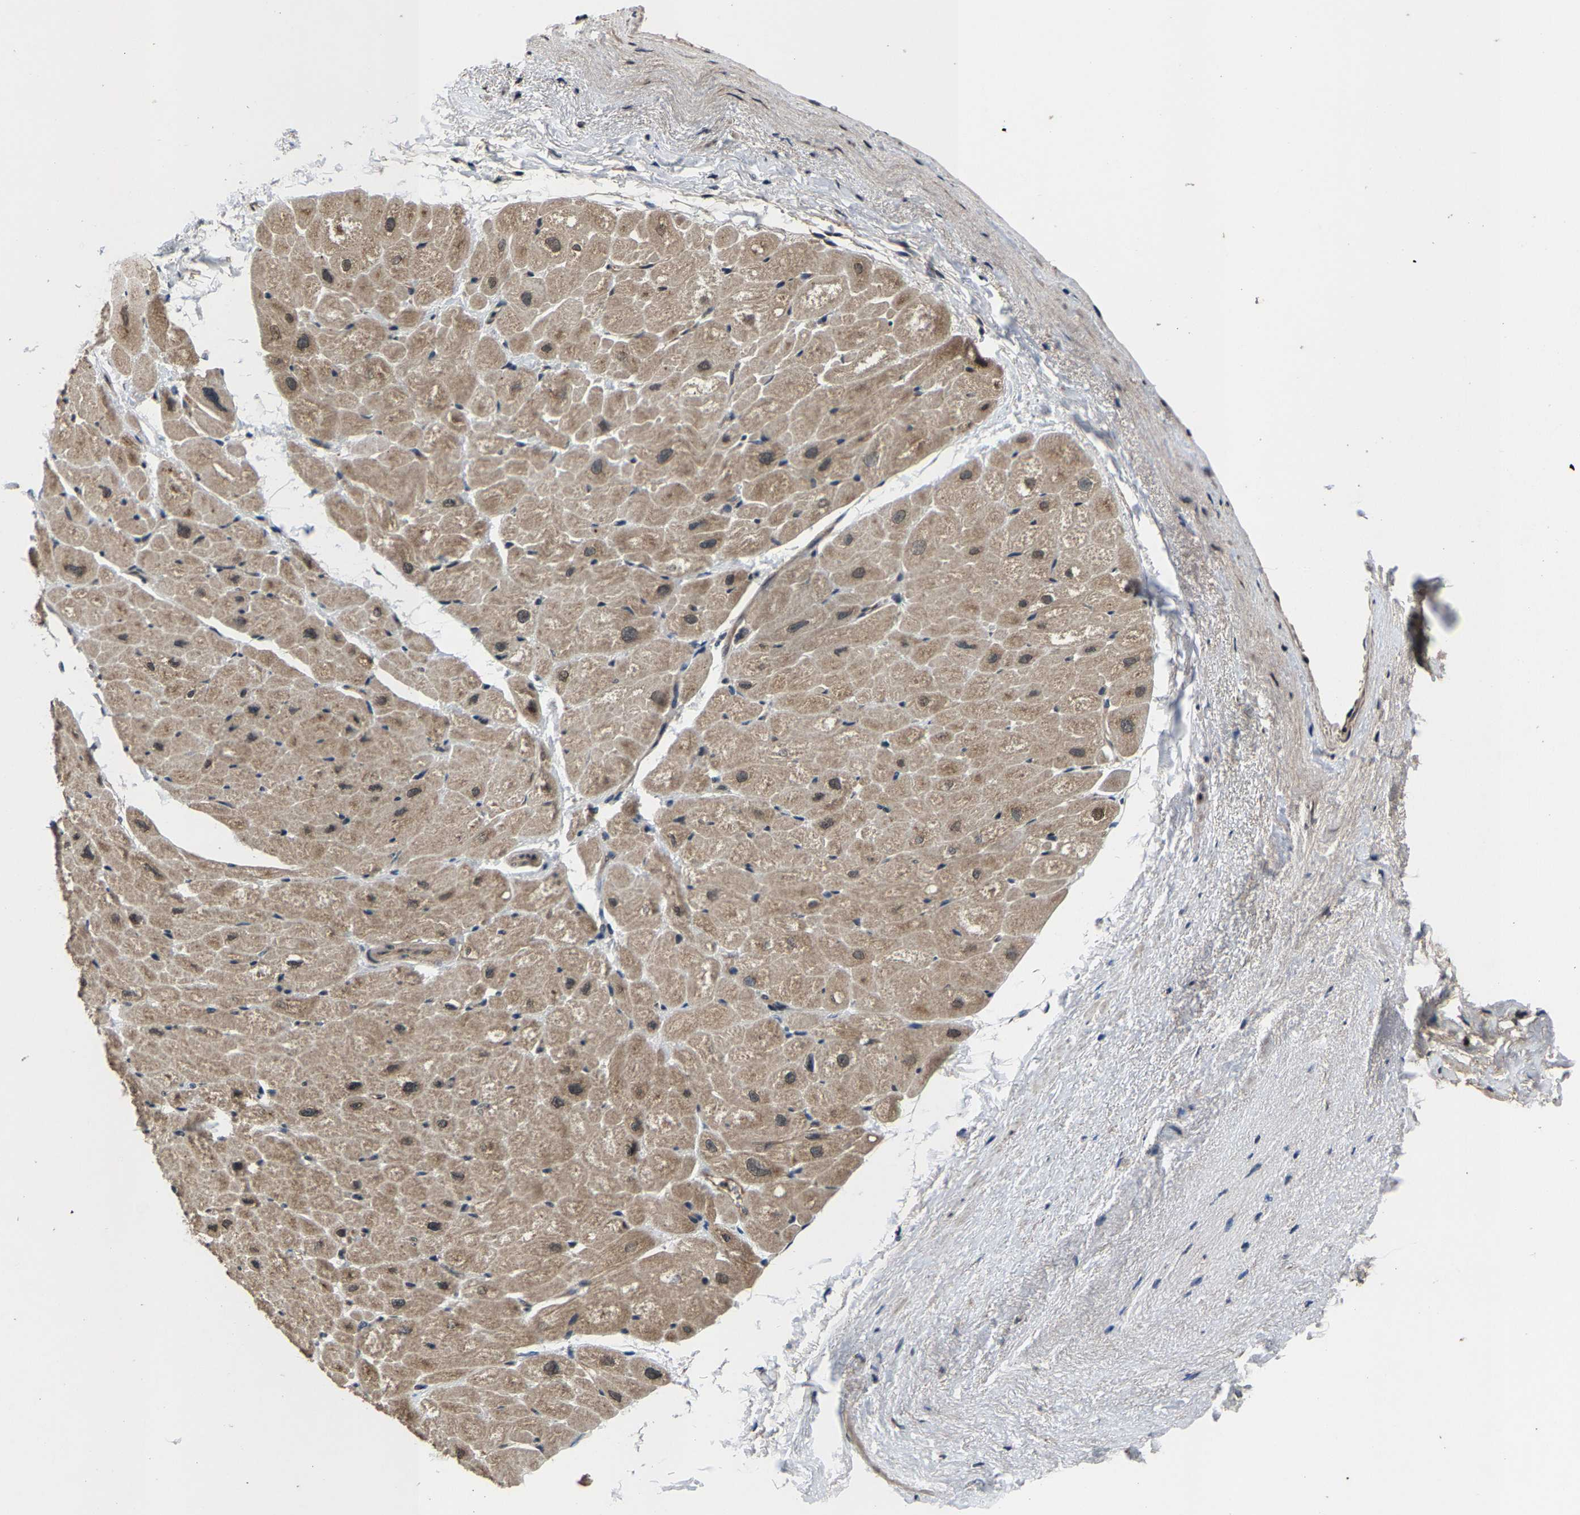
{"staining": {"intensity": "moderate", "quantity": "25%-75%", "location": "cytoplasmic/membranous,nuclear"}, "tissue": "heart muscle", "cell_type": "Cardiomyocytes", "image_type": "normal", "snomed": [{"axis": "morphology", "description": "Normal tissue, NOS"}, {"axis": "topography", "description": "Heart"}], "caption": "Moderate cytoplasmic/membranous,nuclear positivity for a protein is seen in approximately 25%-75% of cardiomyocytes of normal heart muscle using immunohistochemistry (IHC).", "gene": "HUWE1", "patient": {"sex": "male", "age": 49}}